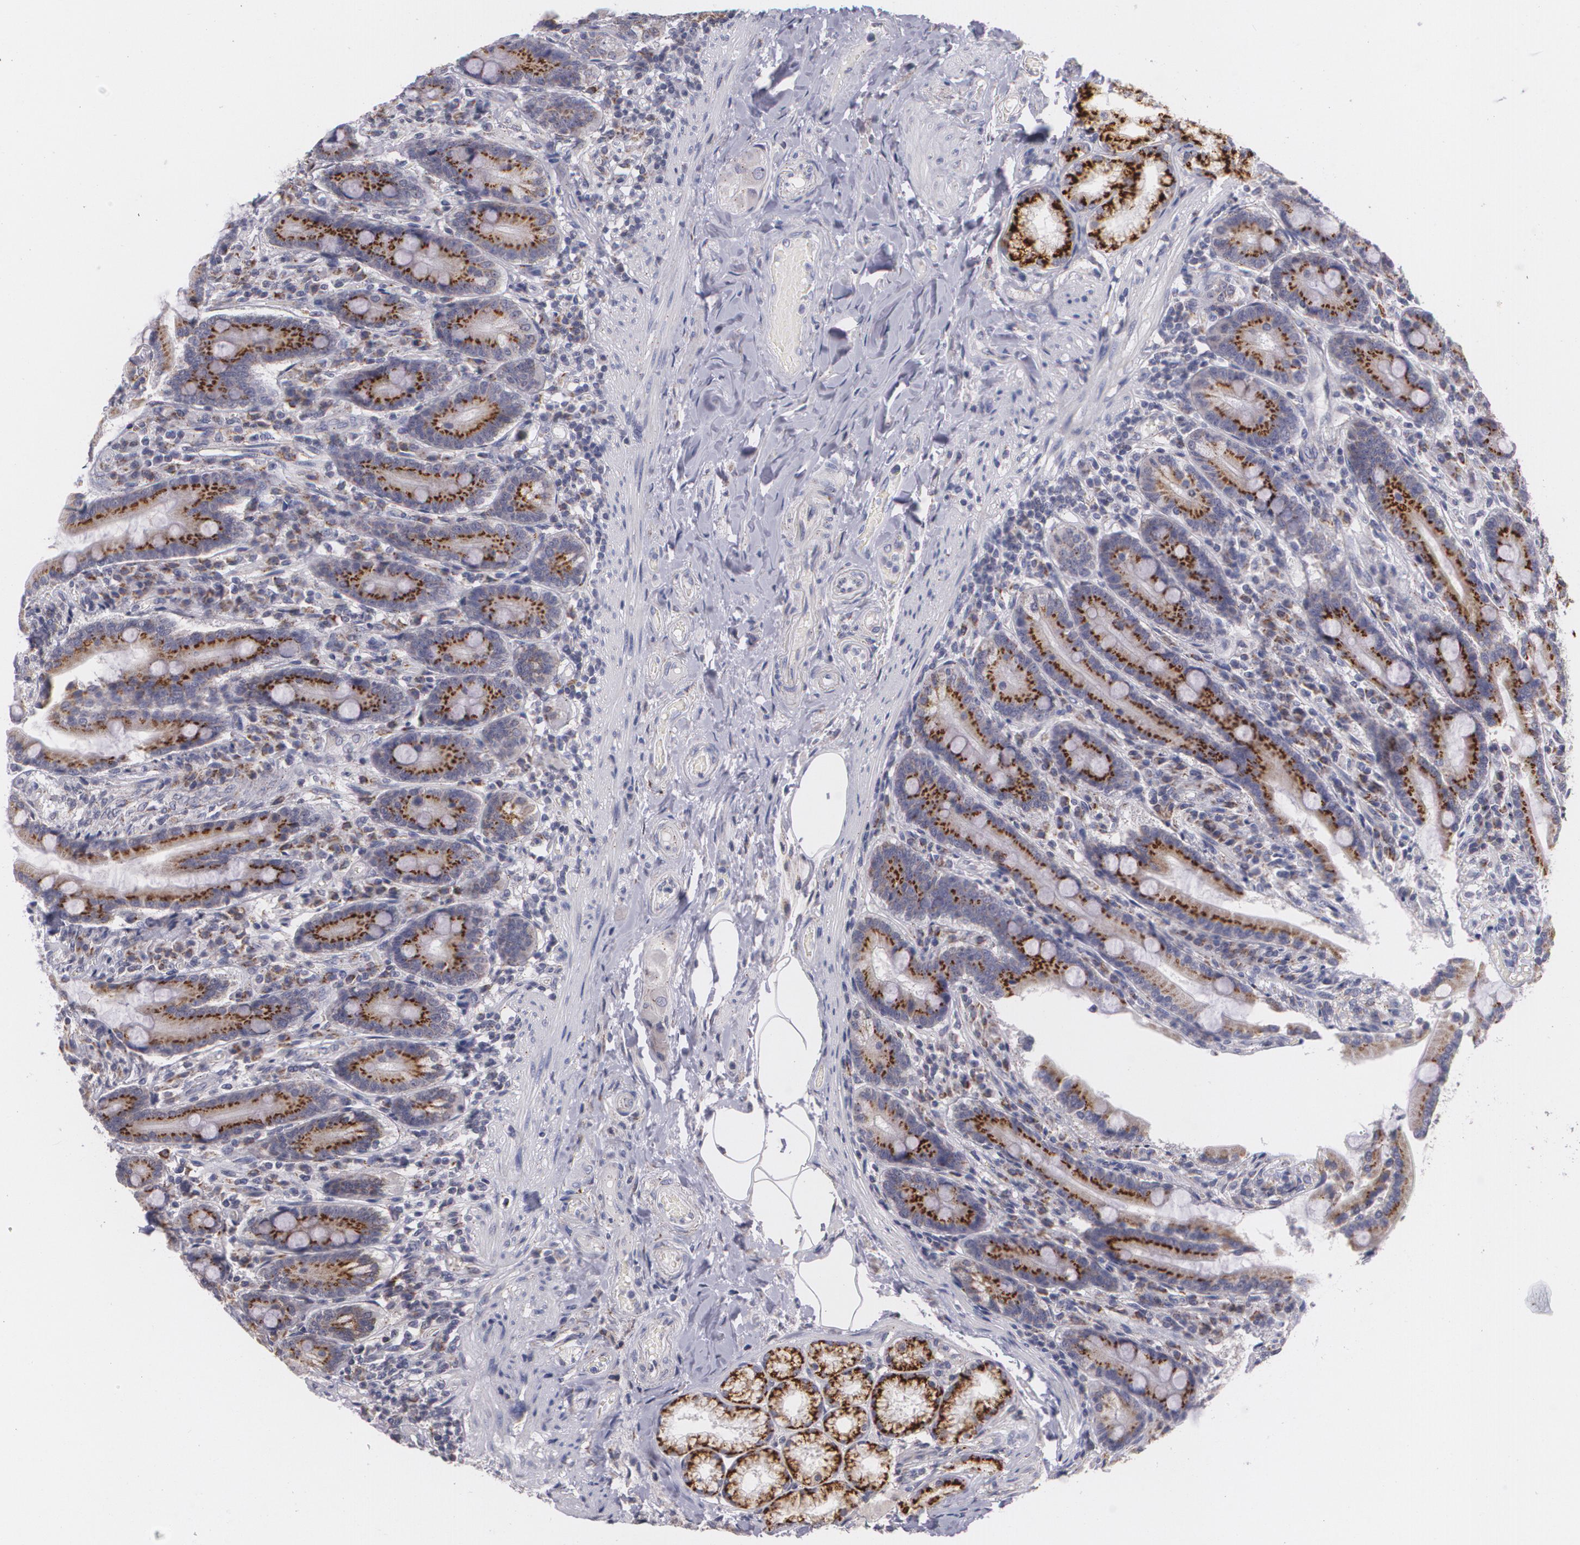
{"staining": {"intensity": "strong", "quantity": ">75%", "location": "cytoplasmic/membranous"}, "tissue": "duodenum", "cell_type": "Glandular cells", "image_type": "normal", "snomed": [{"axis": "morphology", "description": "Normal tissue, NOS"}, {"axis": "topography", "description": "Duodenum"}], "caption": "The photomicrograph shows staining of benign duodenum, revealing strong cytoplasmic/membranous protein expression (brown color) within glandular cells. (IHC, brightfield microscopy, high magnification).", "gene": "CILK1", "patient": {"sex": "female", "age": 64}}